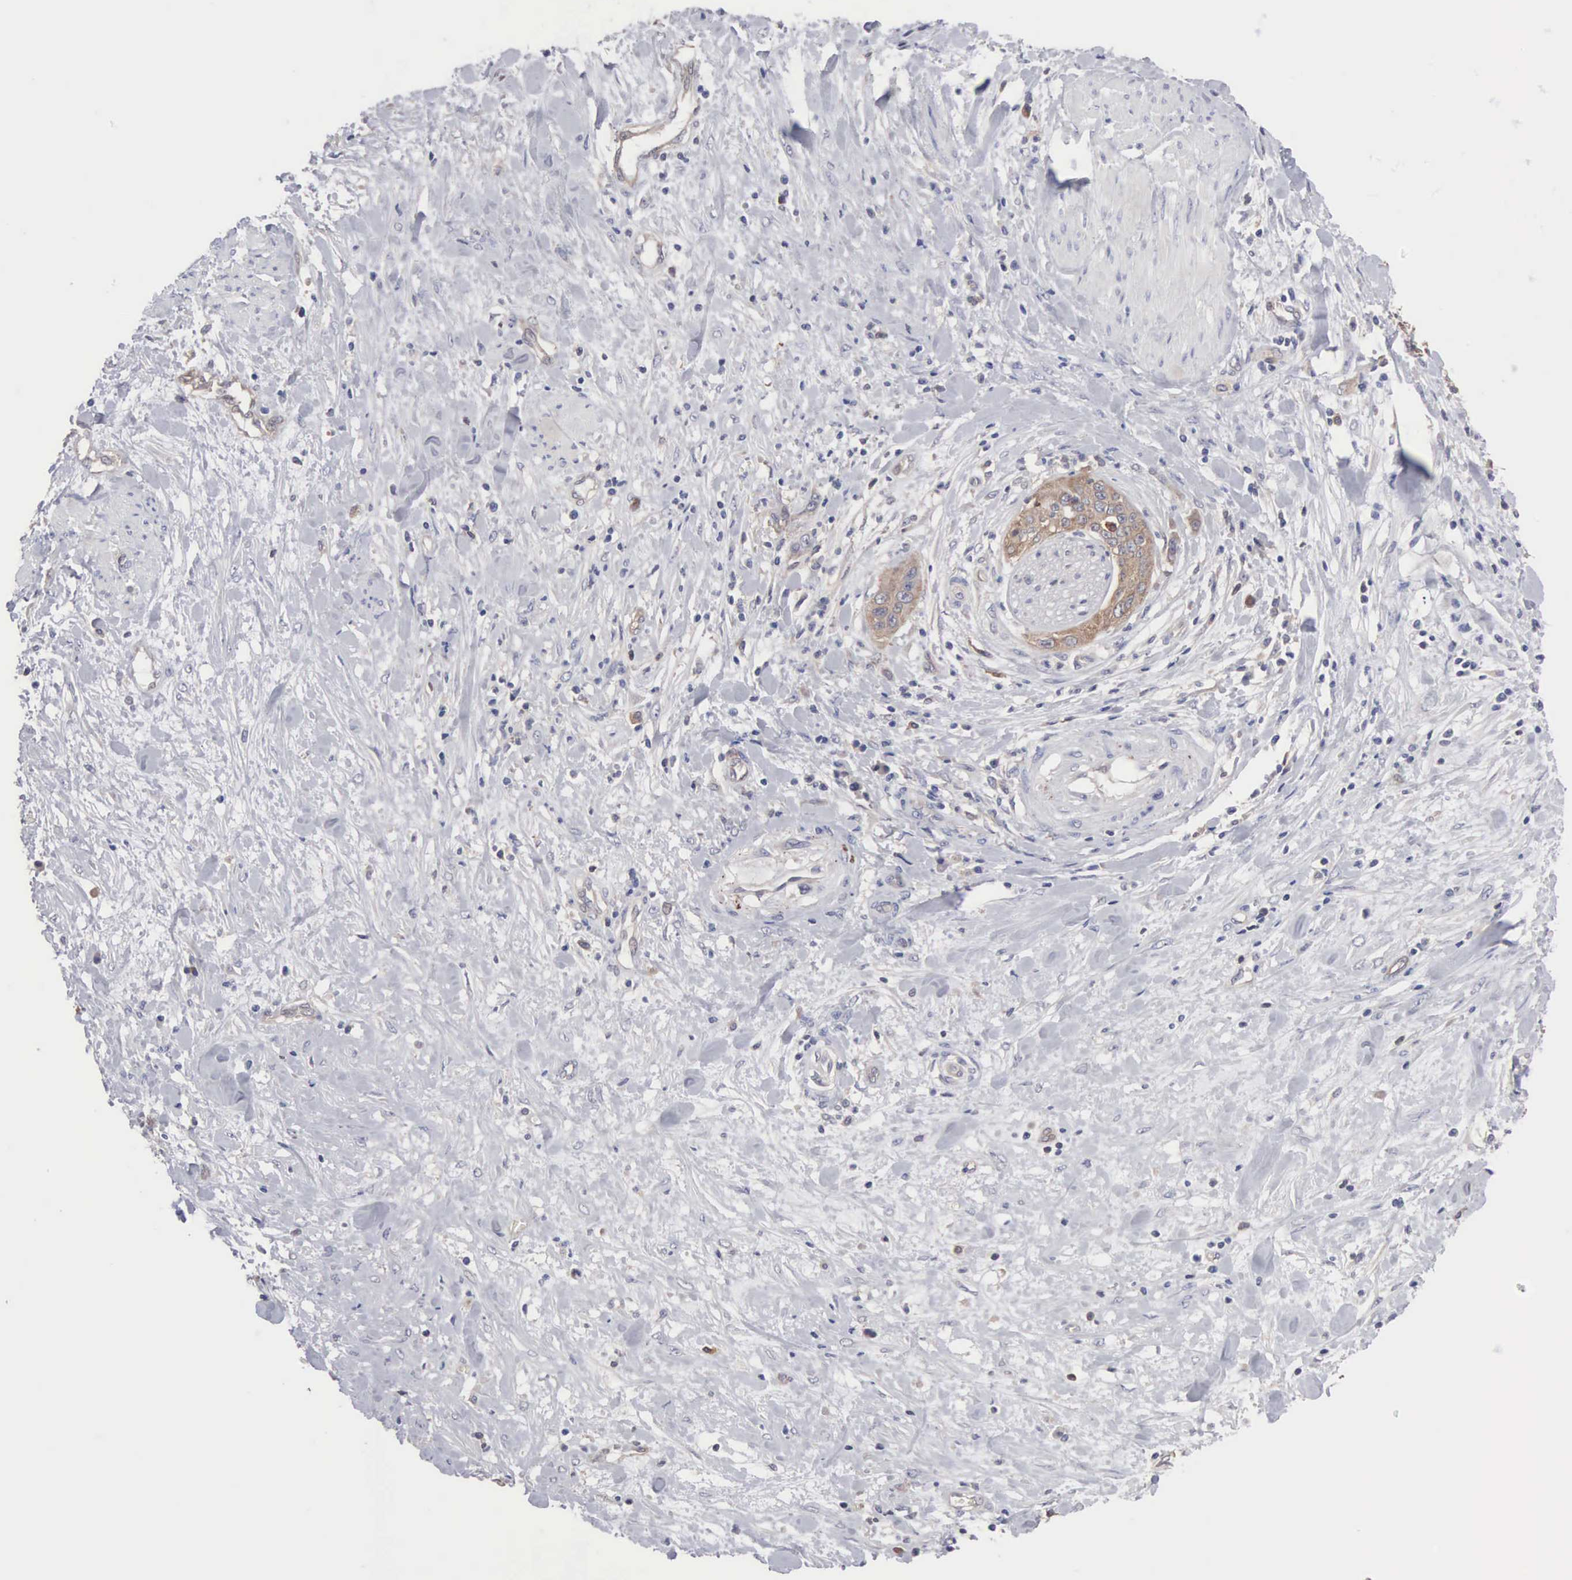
{"staining": {"intensity": "moderate", "quantity": ">75%", "location": "cytoplasmic/membranous"}, "tissue": "cervical cancer", "cell_type": "Tumor cells", "image_type": "cancer", "snomed": [{"axis": "morphology", "description": "Squamous cell carcinoma, NOS"}, {"axis": "topography", "description": "Cervix"}], "caption": "IHC of human cervical cancer (squamous cell carcinoma) demonstrates medium levels of moderate cytoplasmic/membranous staining in approximately >75% of tumor cells.", "gene": "MTHFD1", "patient": {"sex": "female", "age": 41}}